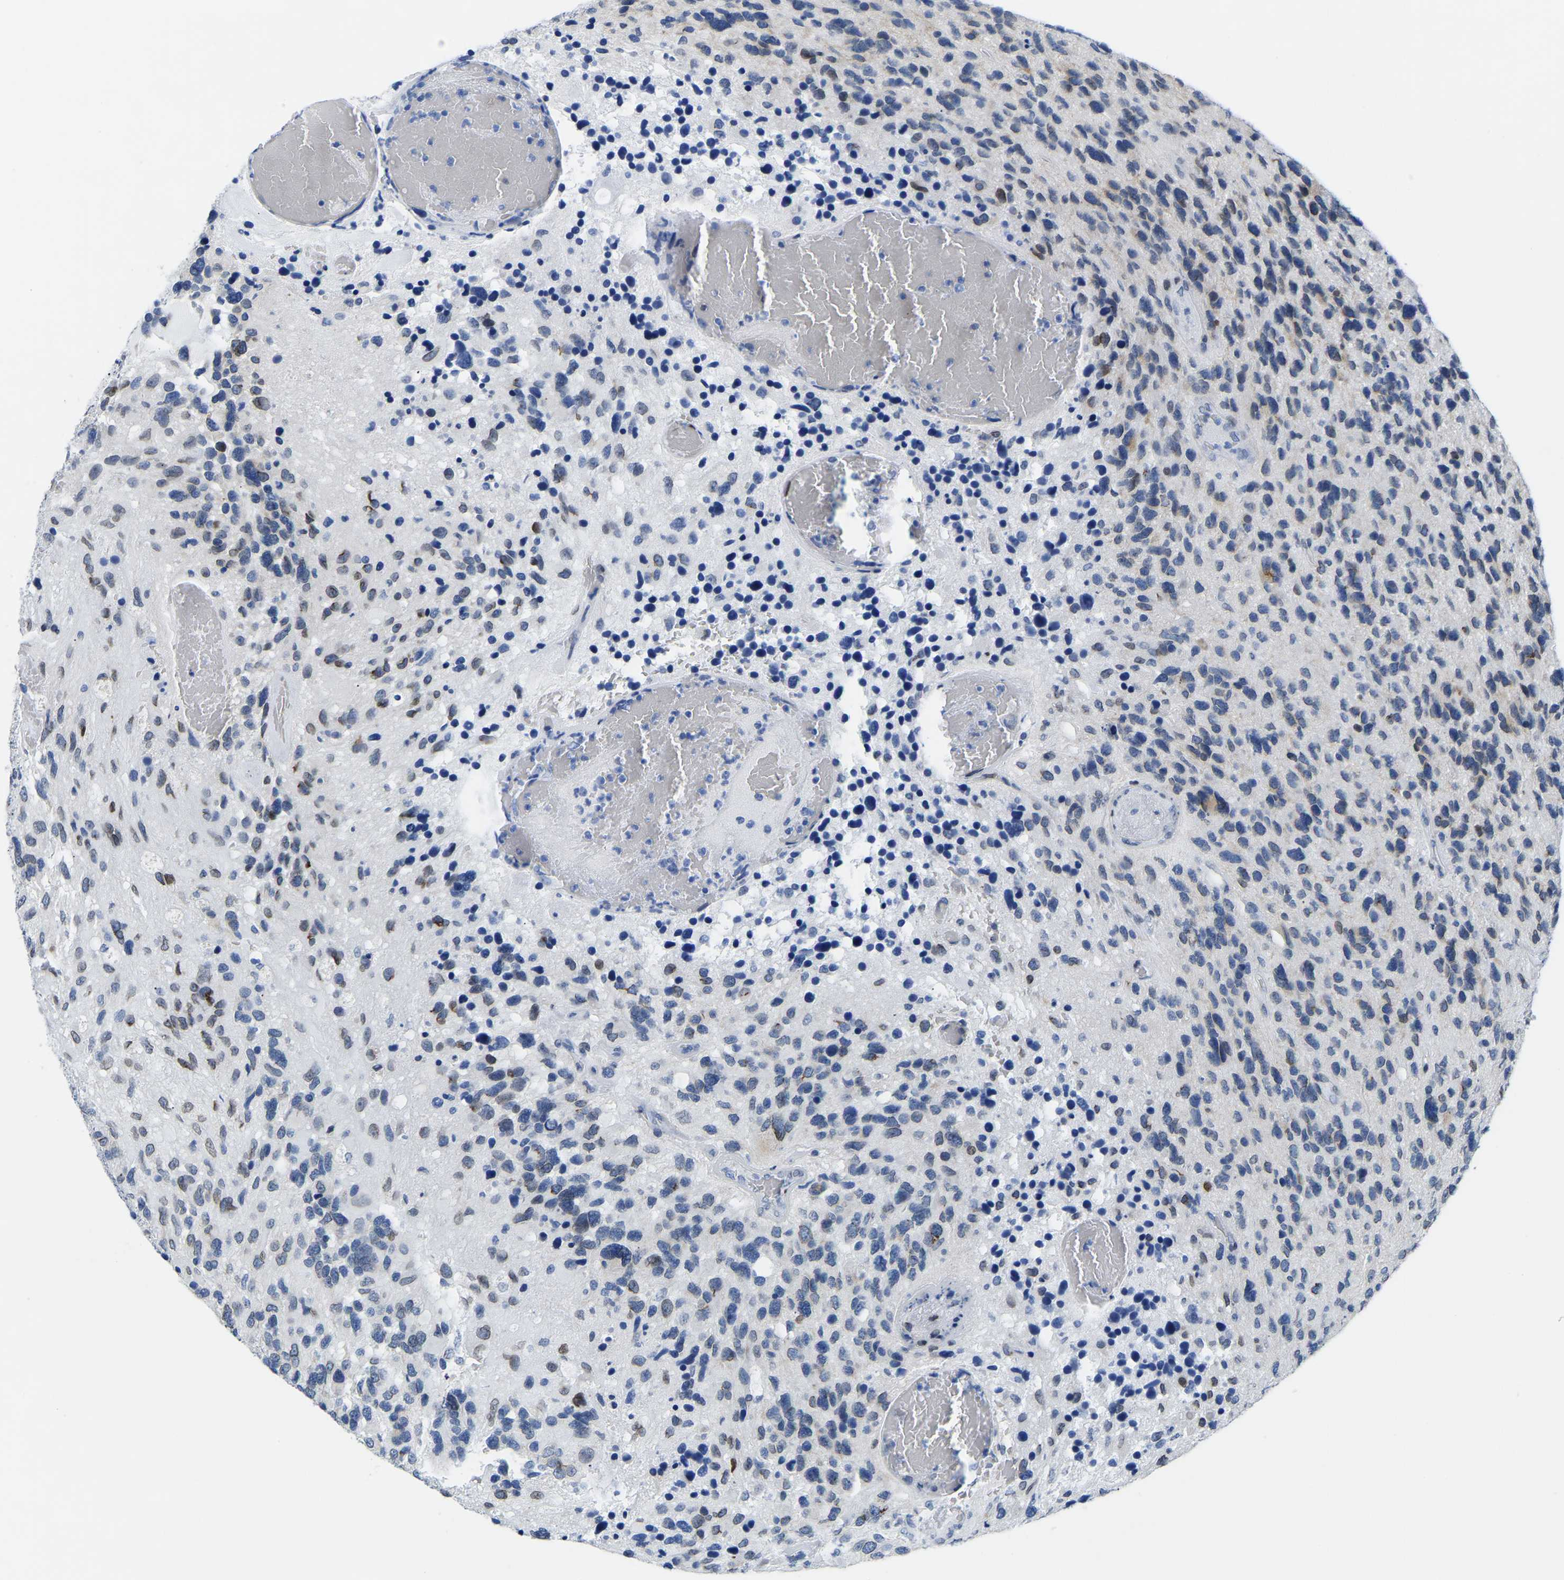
{"staining": {"intensity": "weak", "quantity": "<25%", "location": "nuclear"}, "tissue": "glioma", "cell_type": "Tumor cells", "image_type": "cancer", "snomed": [{"axis": "morphology", "description": "Glioma, malignant, High grade"}, {"axis": "topography", "description": "Brain"}], "caption": "The micrograph reveals no significant expression in tumor cells of glioma.", "gene": "UPK3A", "patient": {"sex": "female", "age": 58}}